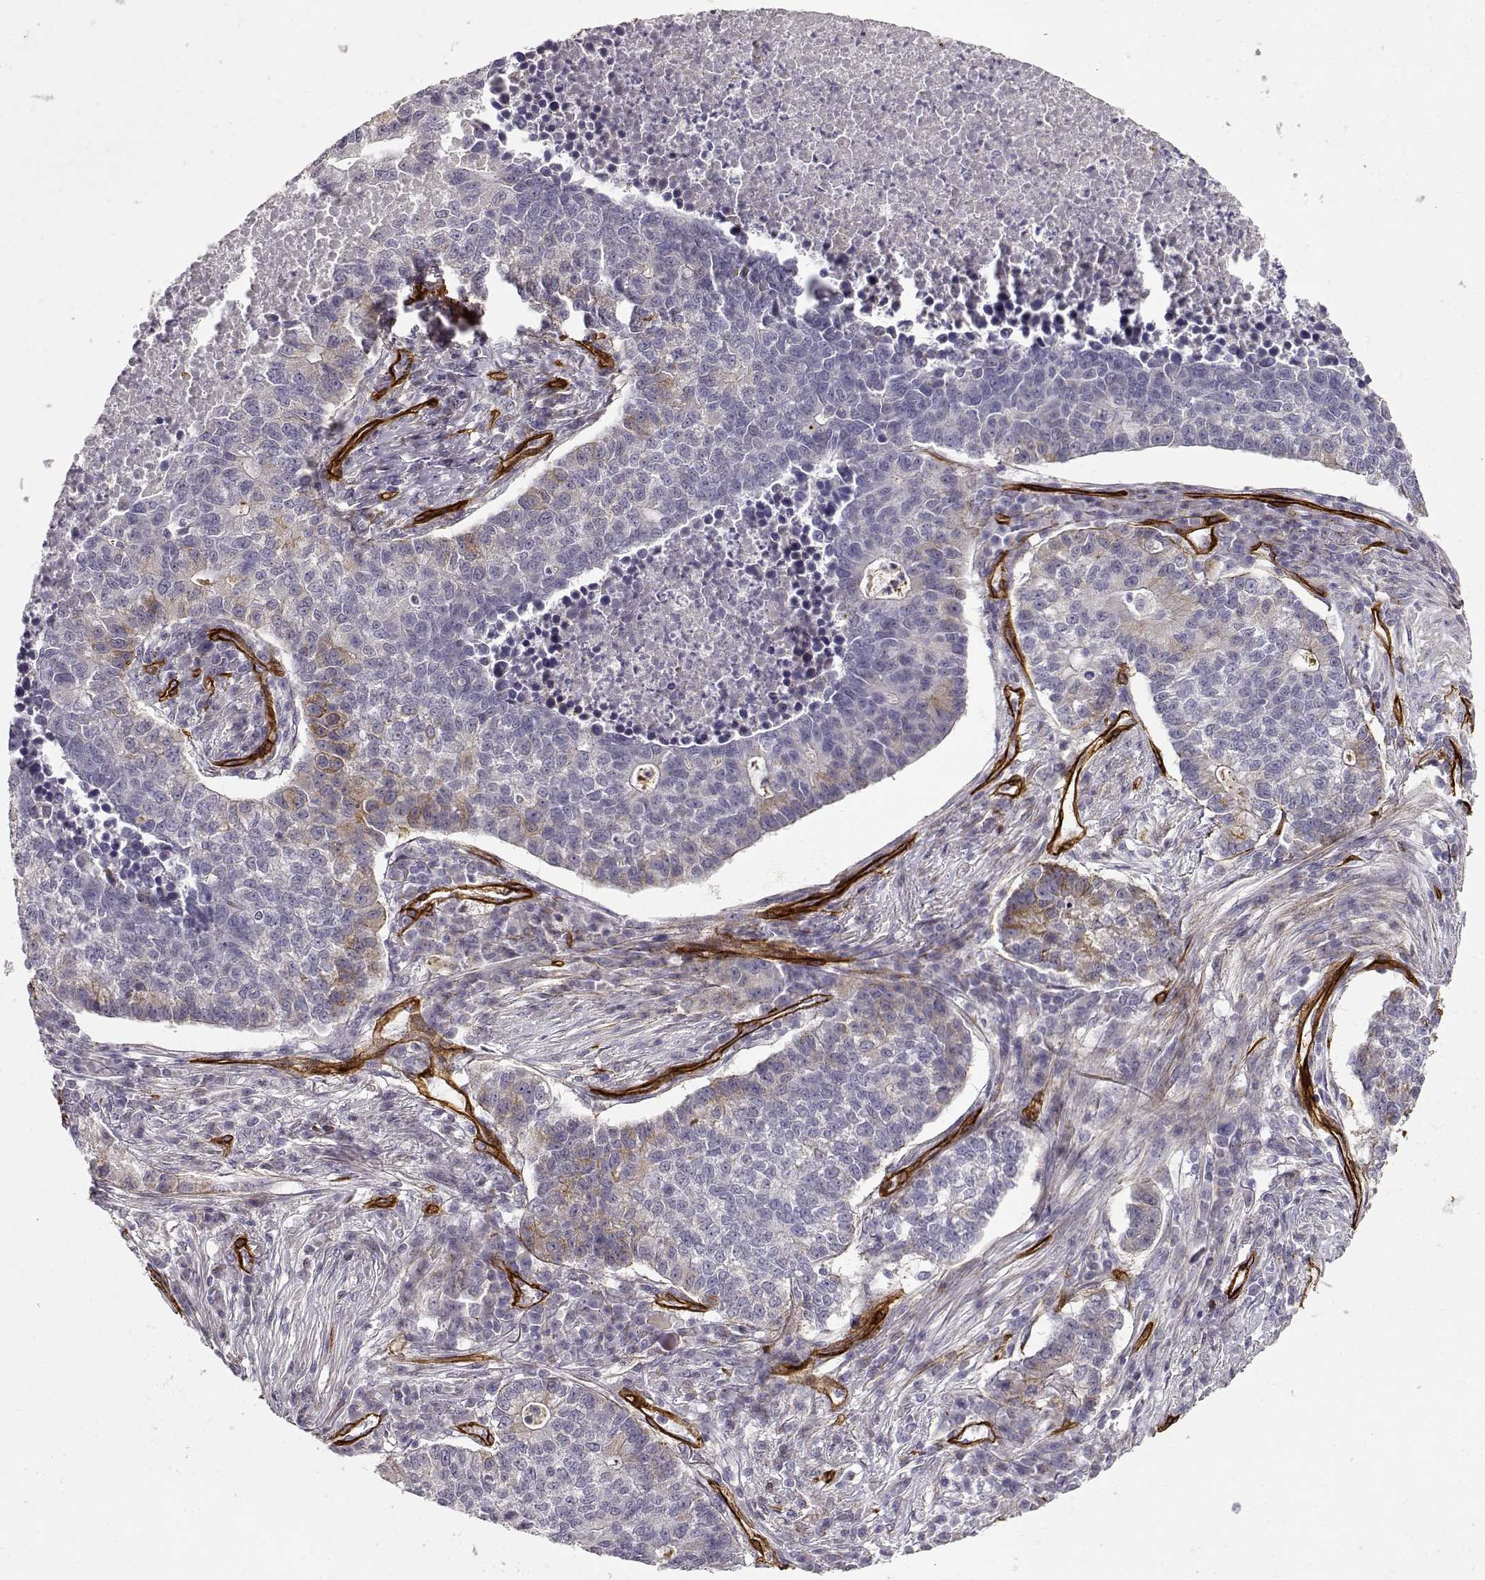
{"staining": {"intensity": "negative", "quantity": "none", "location": "none"}, "tissue": "lung cancer", "cell_type": "Tumor cells", "image_type": "cancer", "snomed": [{"axis": "morphology", "description": "Adenocarcinoma, NOS"}, {"axis": "topography", "description": "Lung"}], "caption": "The photomicrograph exhibits no significant expression in tumor cells of lung cancer. The staining was performed using DAB (3,3'-diaminobenzidine) to visualize the protein expression in brown, while the nuclei were stained in blue with hematoxylin (Magnification: 20x).", "gene": "LAMC1", "patient": {"sex": "male", "age": 57}}